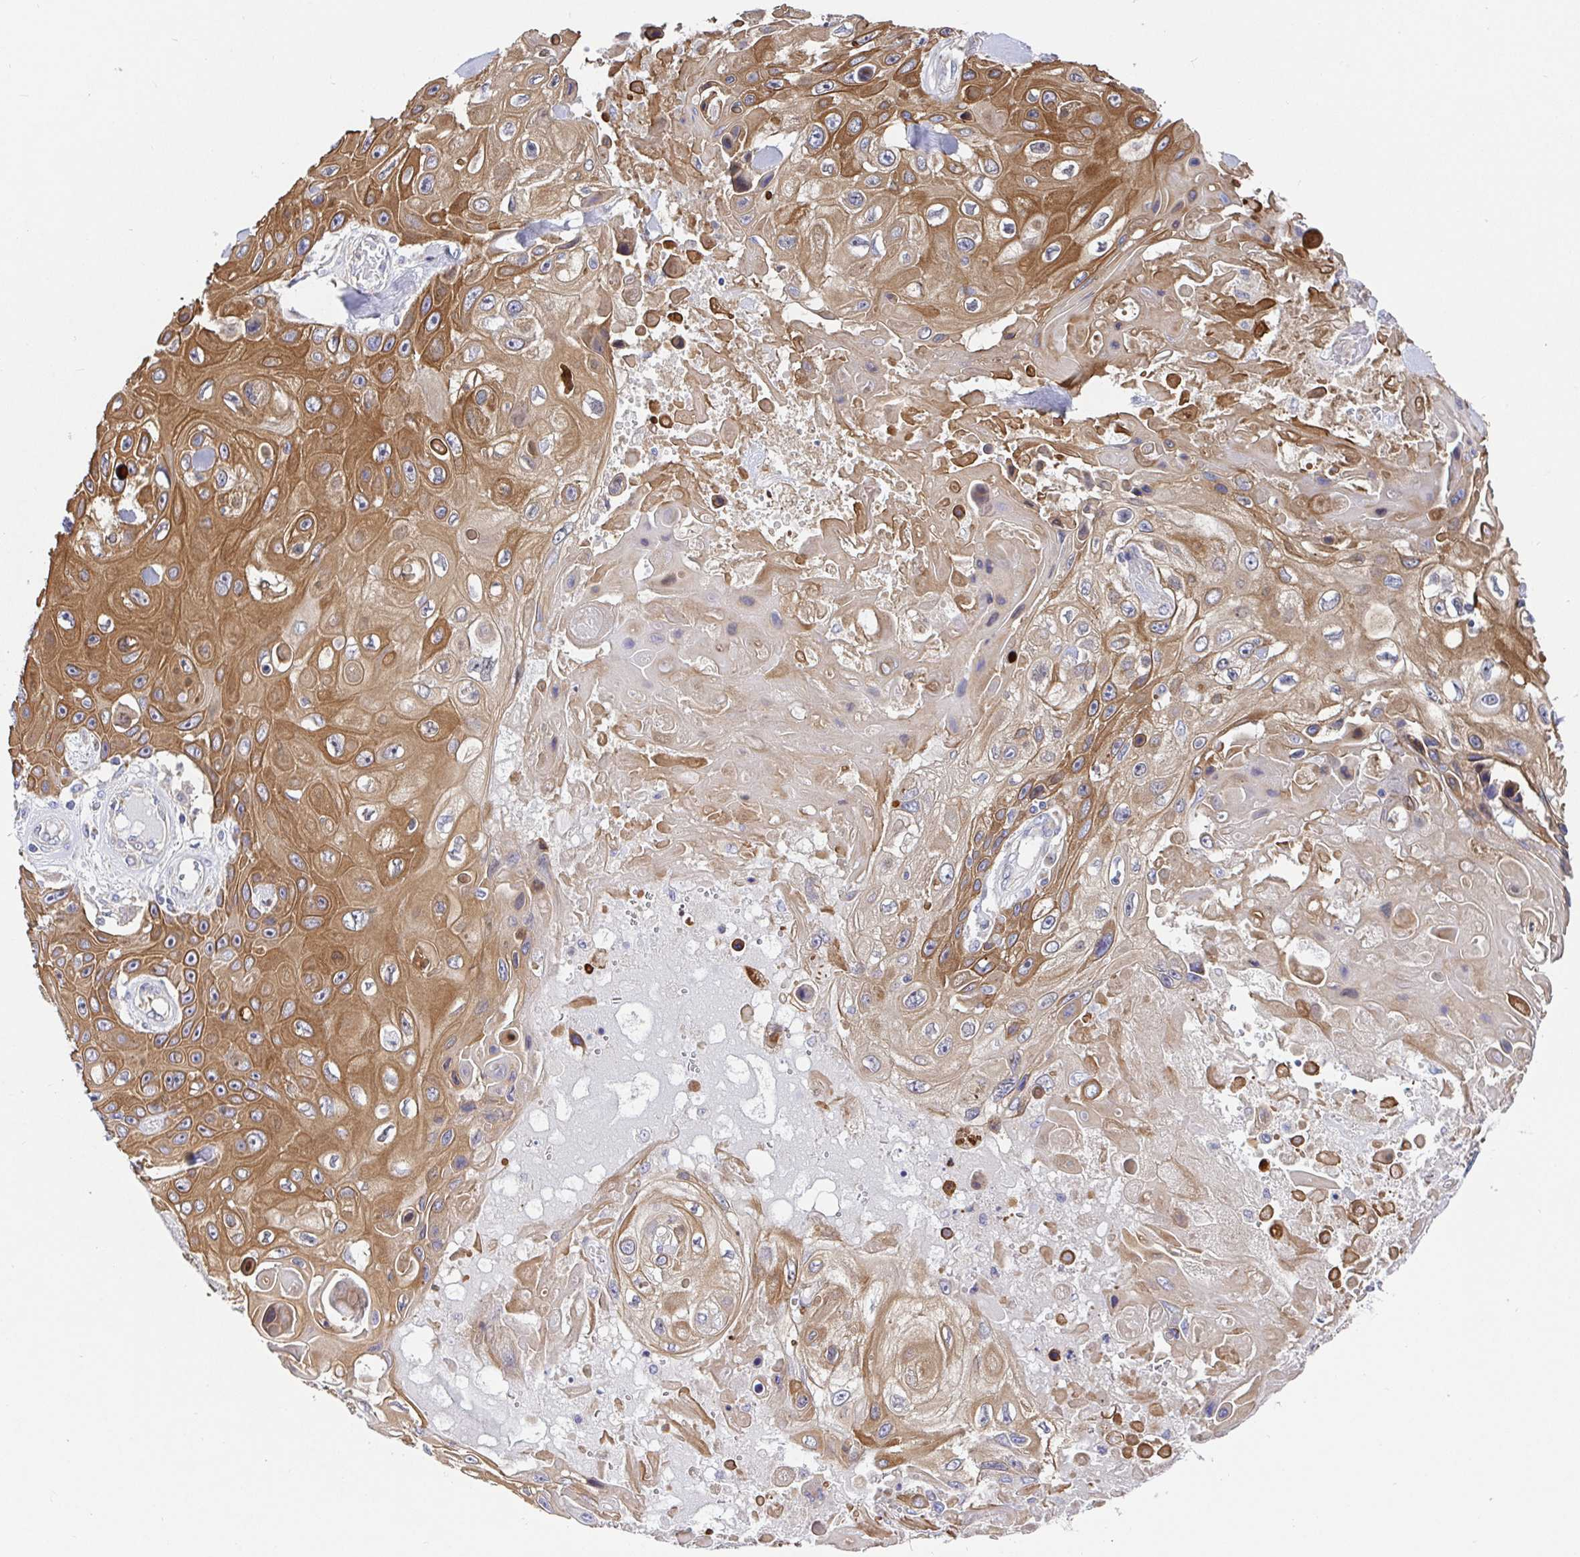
{"staining": {"intensity": "moderate", "quantity": ">75%", "location": "cytoplasmic/membranous"}, "tissue": "skin cancer", "cell_type": "Tumor cells", "image_type": "cancer", "snomed": [{"axis": "morphology", "description": "Squamous cell carcinoma, NOS"}, {"axis": "topography", "description": "Skin"}], "caption": "About >75% of tumor cells in skin squamous cell carcinoma show moderate cytoplasmic/membranous protein positivity as visualized by brown immunohistochemical staining.", "gene": "GOLGA1", "patient": {"sex": "male", "age": 82}}